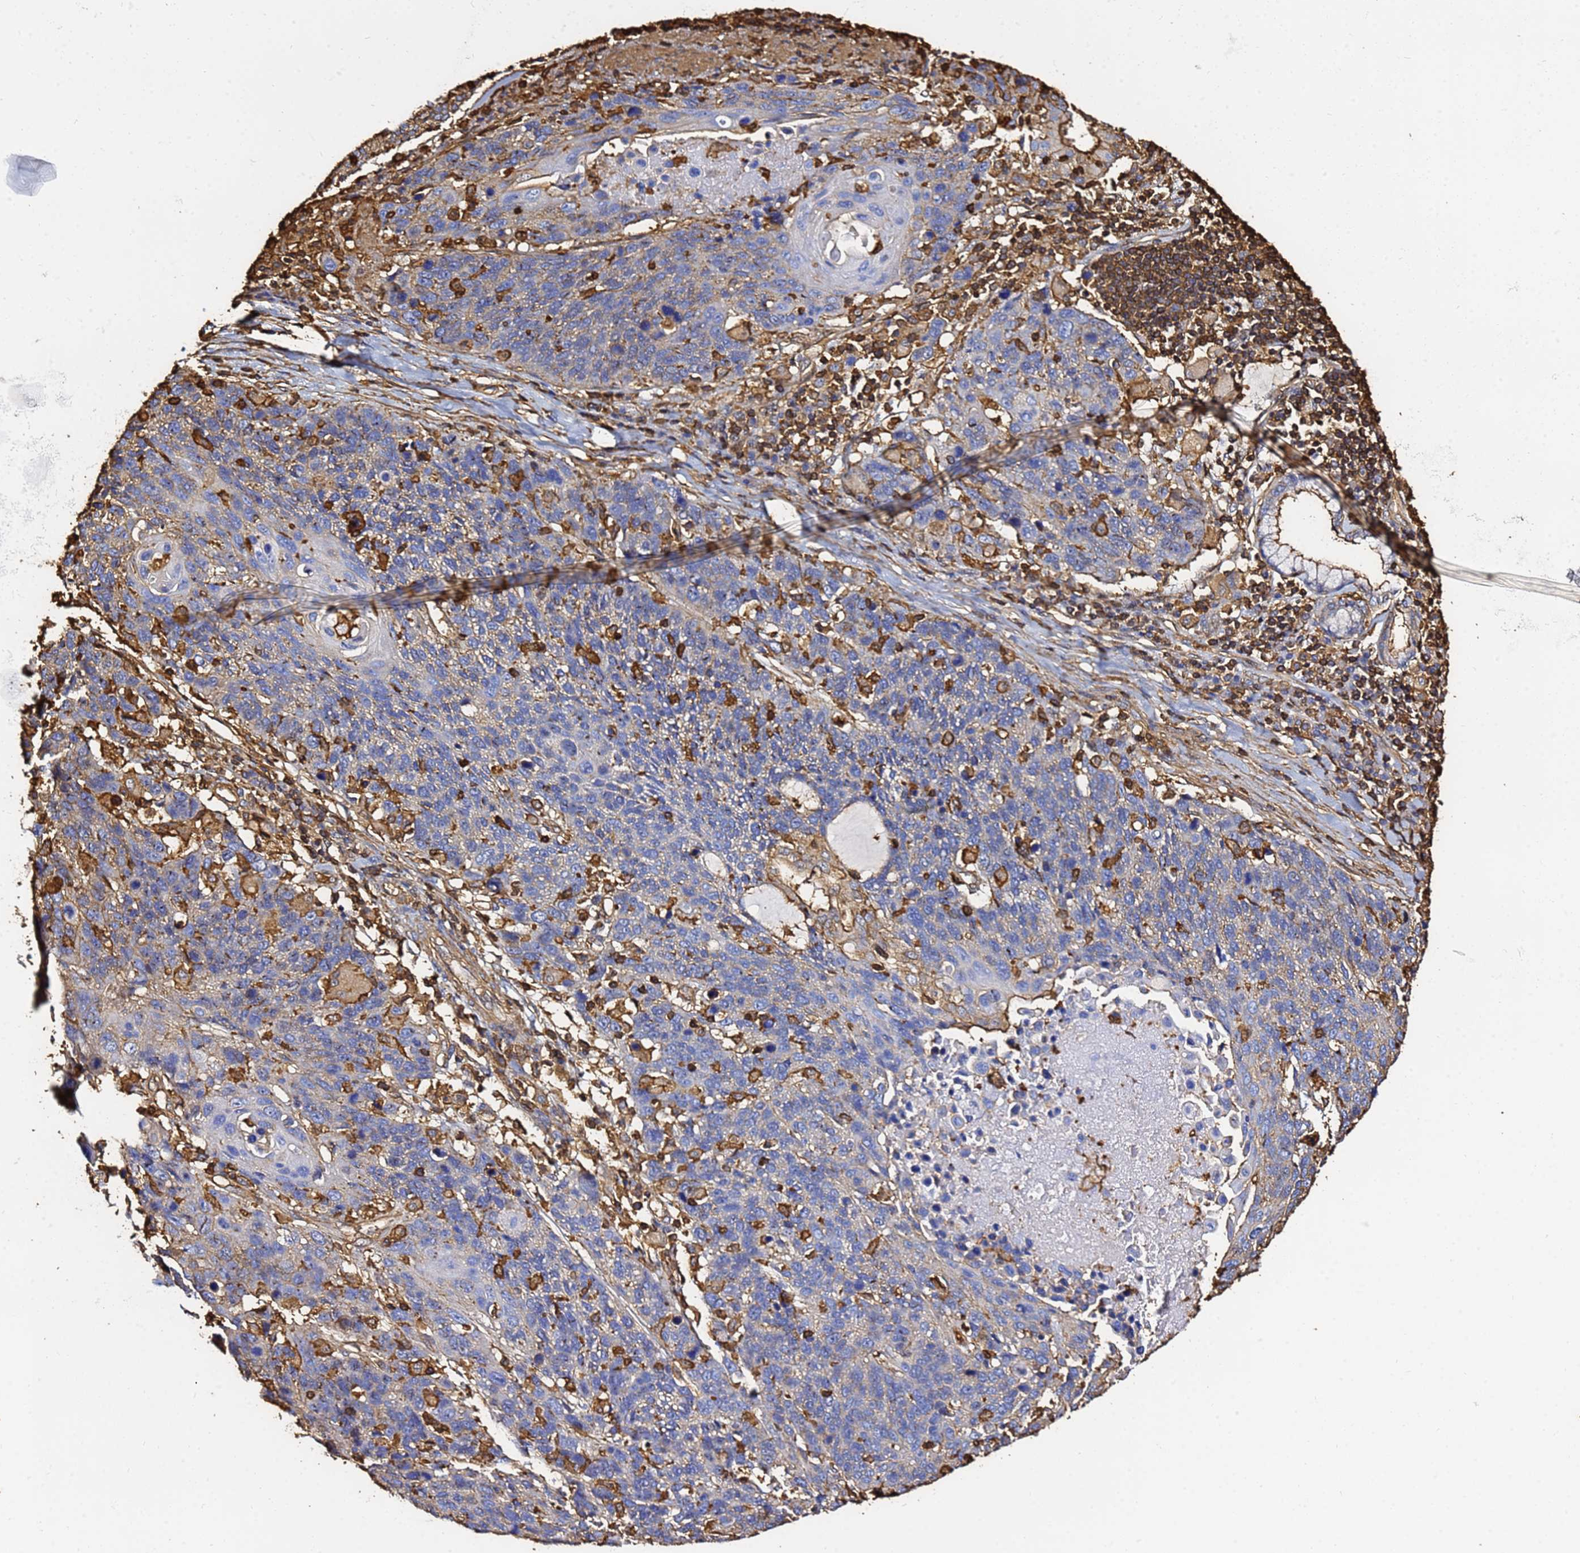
{"staining": {"intensity": "negative", "quantity": "none", "location": "none"}, "tissue": "lung cancer", "cell_type": "Tumor cells", "image_type": "cancer", "snomed": [{"axis": "morphology", "description": "Squamous cell carcinoma, NOS"}, {"axis": "topography", "description": "Lung"}], "caption": "Micrograph shows no protein positivity in tumor cells of lung squamous cell carcinoma tissue.", "gene": "ACTB", "patient": {"sex": "male", "age": 66}}